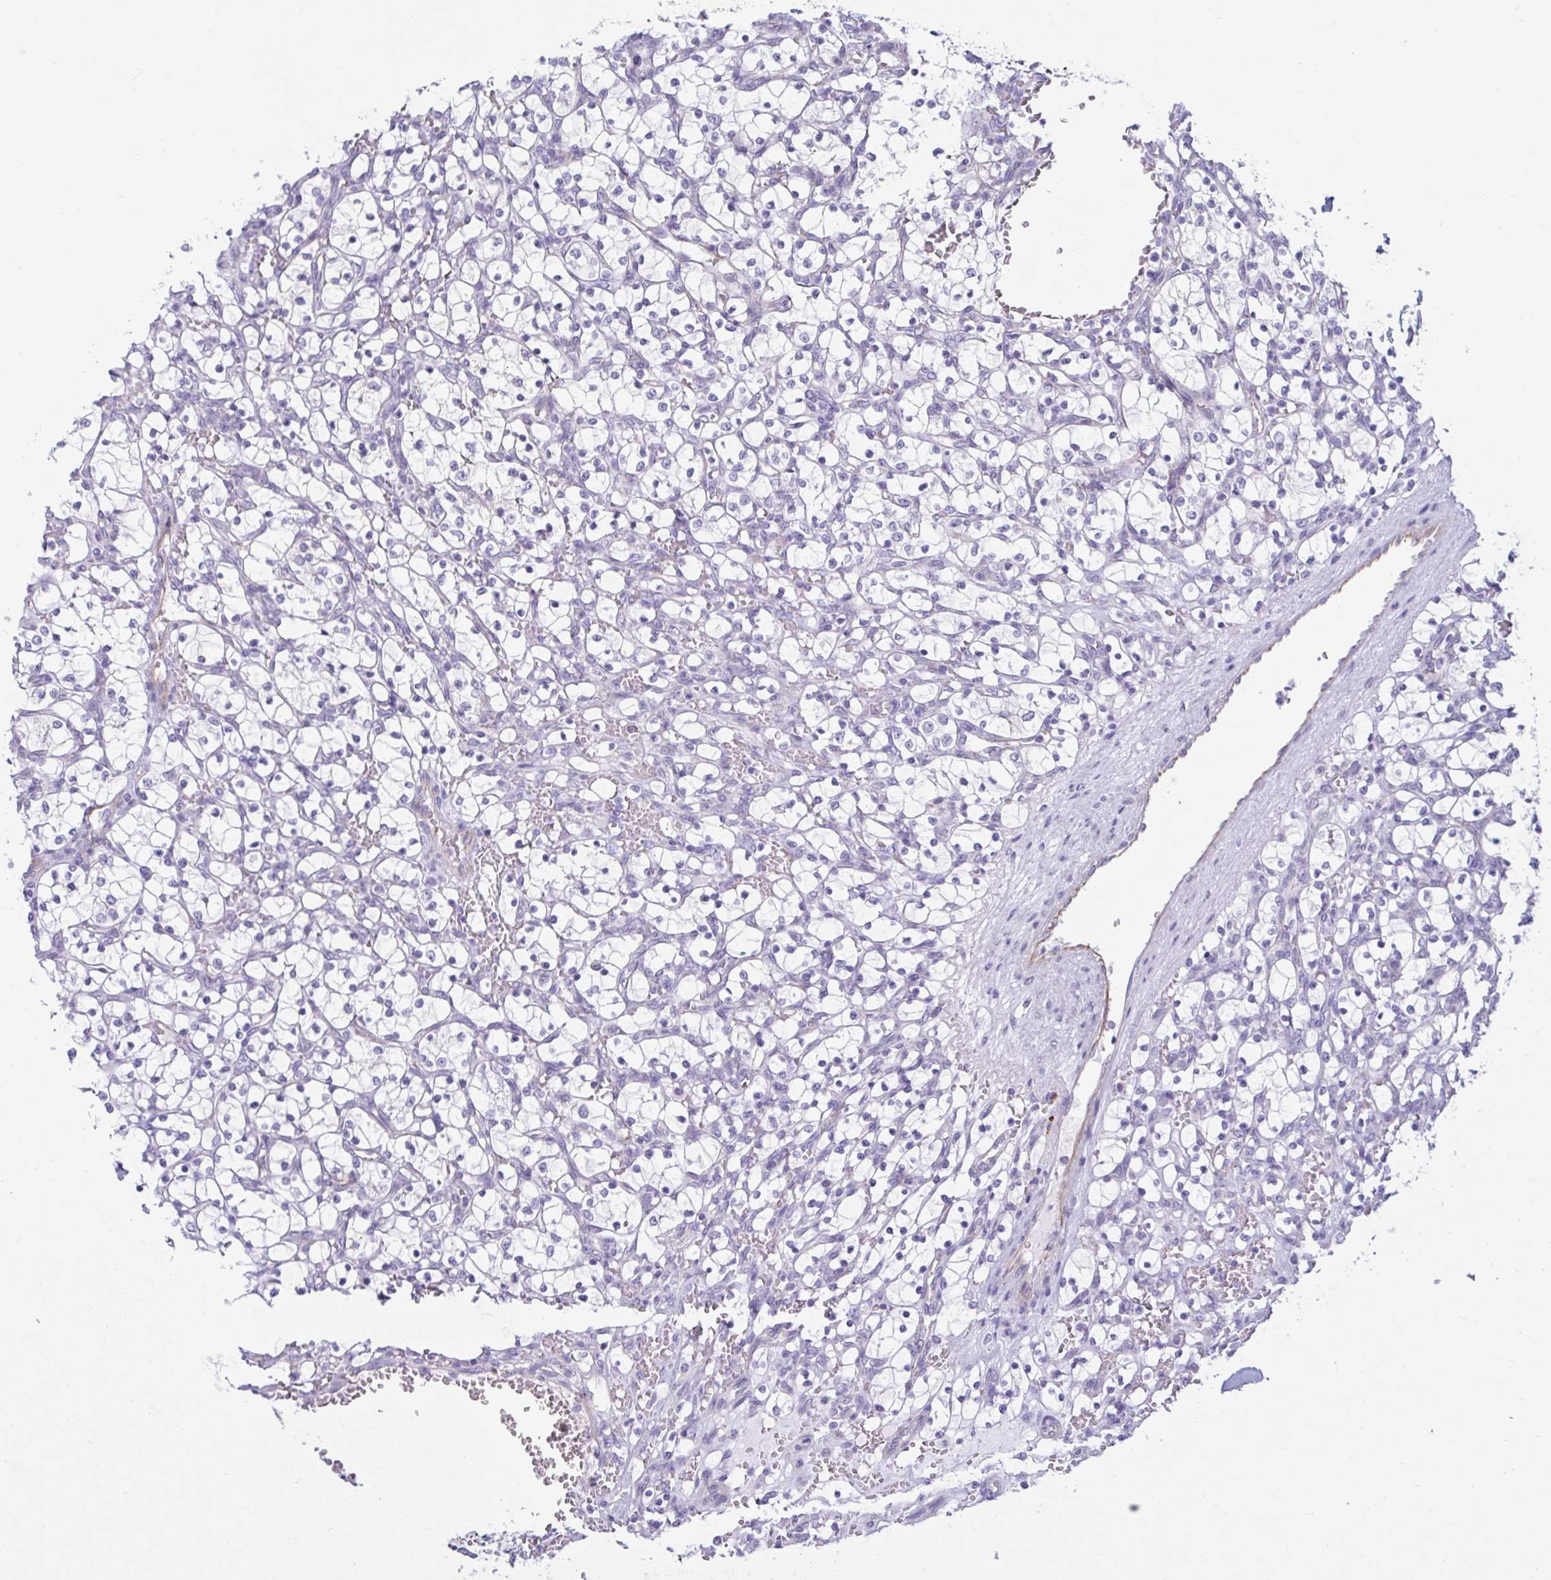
{"staining": {"intensity": "negative", "quantity": "none", "location": "none"}, "tissue": "renal cancer", "cell_type": "Tumor cells", "image_type": "cancer", "snomed": [{"axis": "morphology", "description": "Adenocarcinoma, NOS"}, {"axis": "topography", "description": "Kidney"}], "caption": "Immunohistochemistry photomicrograph of adenocarcinoma (renal) stained for a protein (brown), which displays no positivity in tumor cells.", "gene": "TNNI2", "patient": {"sex": "female", "age": 69}}